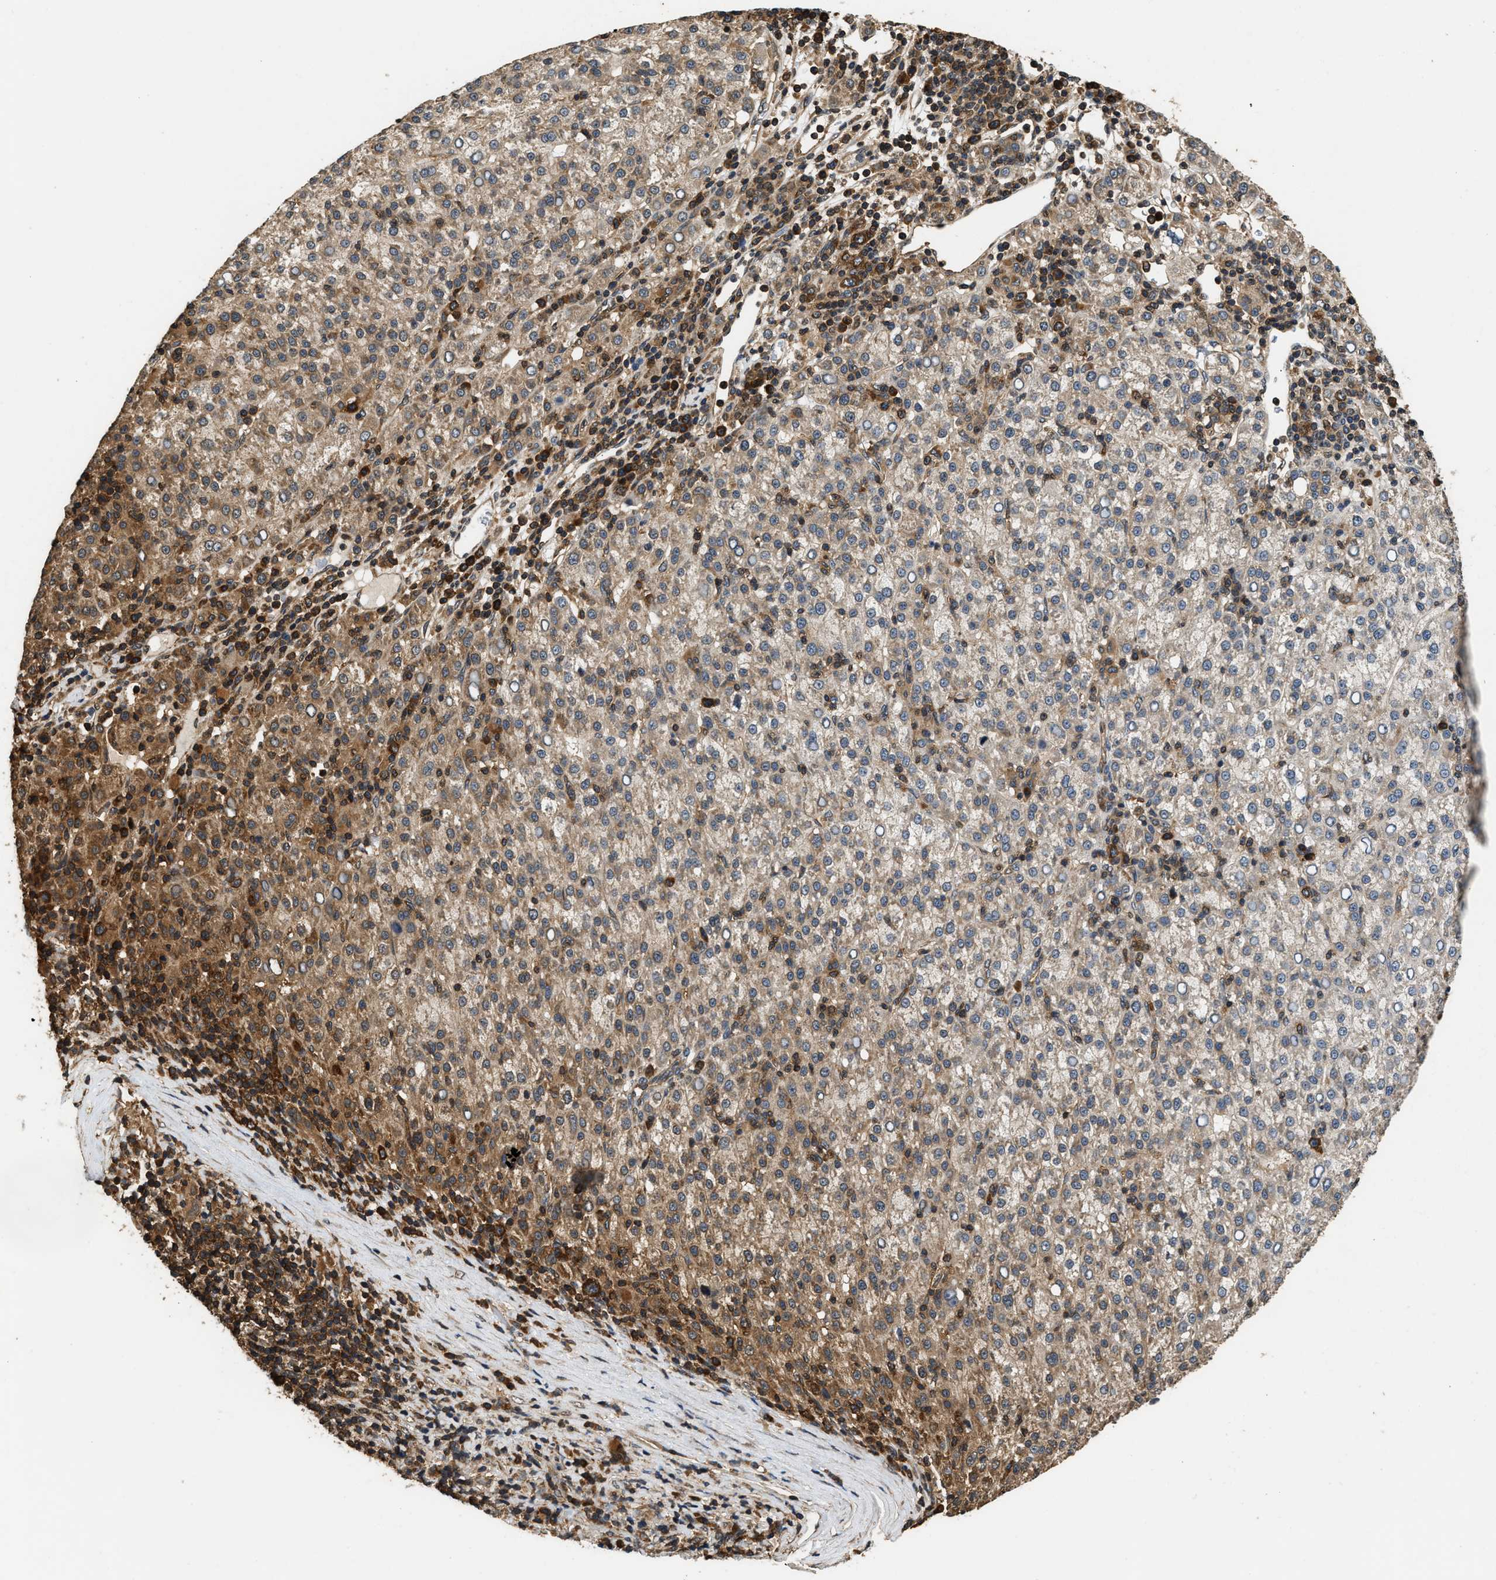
{"staining": {"intensity": "moderate", "quantity": "25%-75%", "location": "cytoplasmic/membranous"}, "tissue": "liver cancer", "cell_type": "Tumor cells", "image_type": "cancer", "snomed": [{"axis": "morphology", "description": "Carcinoma, Hepatocellular, NOS"}, {"axis": "topography", "description": "Liver"}], "caption": "Immunohistochemistry (IHC) image of hepatocellular carcinoma (liver) stained for a protein (brown), which reveals medium levels of moderate cytoplasmic/membranous expression in approximately 25%-75% of tumor cells.", "gene": "DNAJC2", "patient": {"sex": "female", "age": 58}}